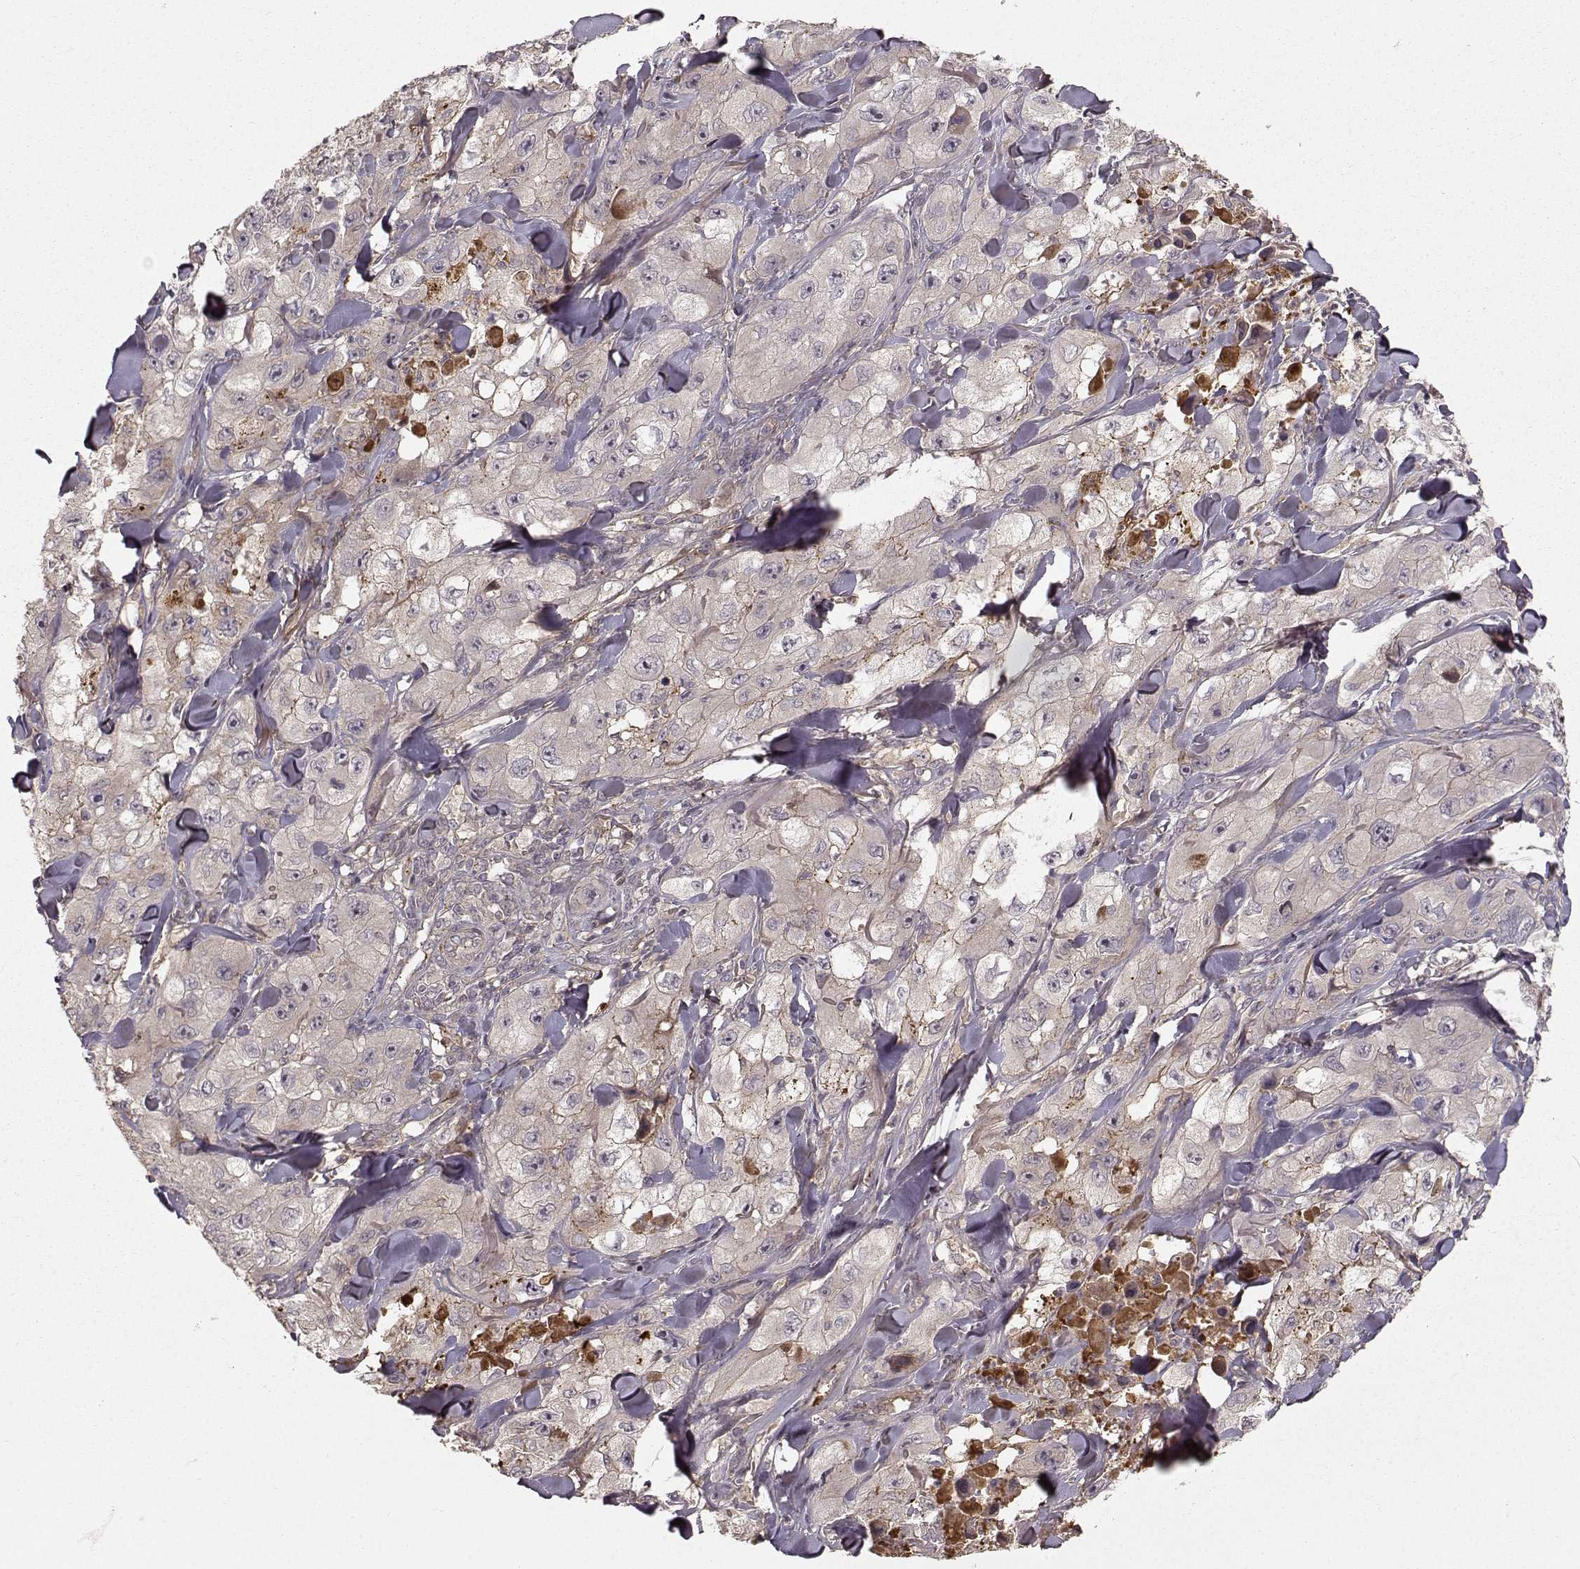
{"staining": {"intensity": "negative", "quantity": "none", "location": "none"}, "tissue": "skin cancer", "cell_type": "Tumor cells", "image_type": "cancer", "snomed": [{"axis": "morphology", "description": "Squamous cell carcinoma, NOS"}, {"axis": "topography", "description": "Skin"}, {"axis": "topography", "description": "Subcutis"}], "caption": "This is an immunohistochemistry (IHC) histopathology image of human squamous cell carcinoma (skin). There is no positivity in tumor cells.", "gene": "WNT6", "patient": {"sex": "male", "age": 73}}